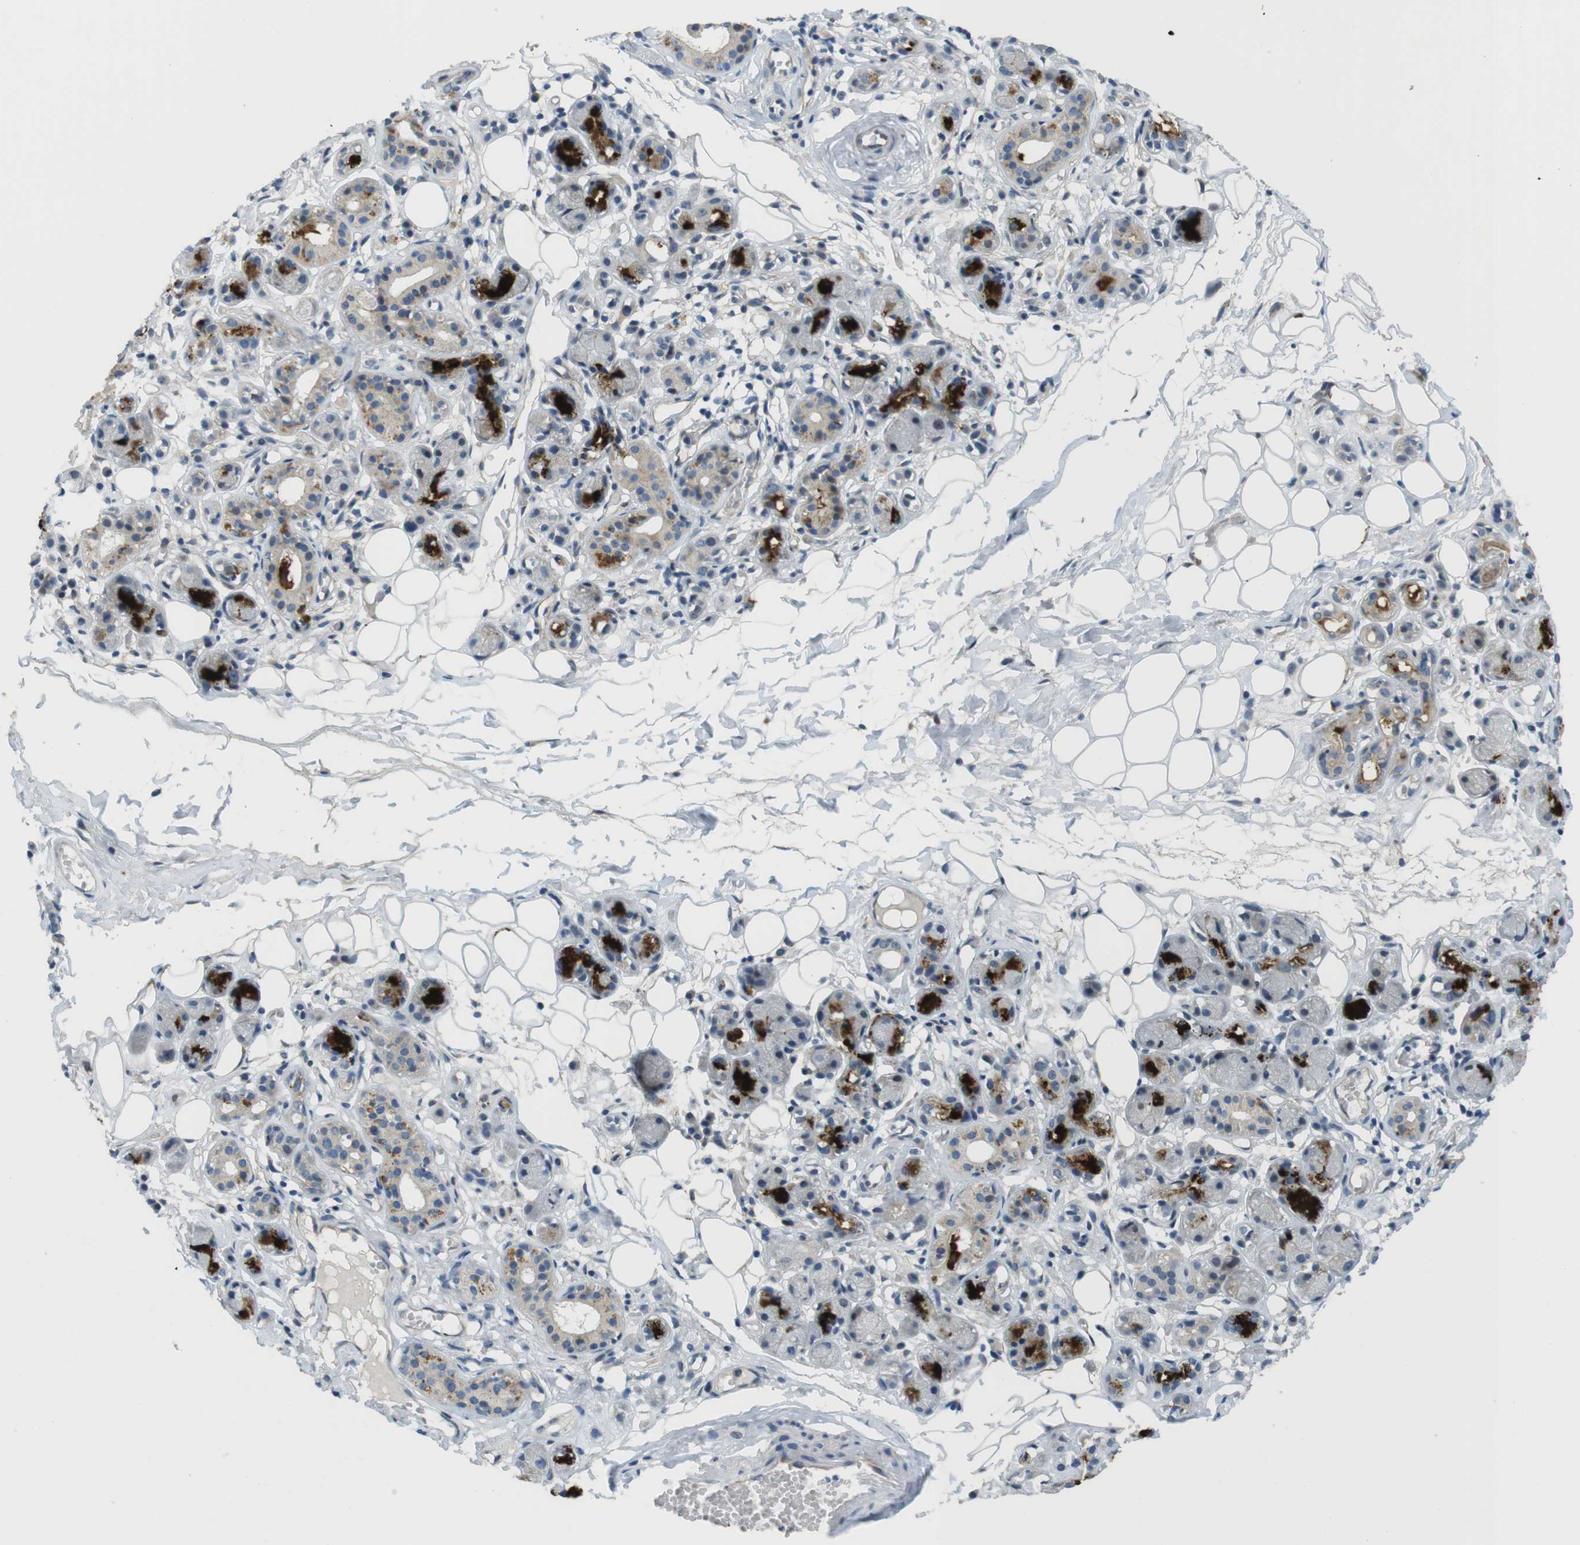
{"staining": {"intensity": "weak", "quantity": "25%-75%", "location": "cytoplasmic/membranous"}, "tissue": "adipose tissue", "cell_type": "Adipocytes", "image_type": "normal", "snomed": [{"axis": "morphology", "description": "Normal tissue, NOS"}, {"axis": "morphology", "description": "Inflammation, NOS"}, {"axis": "topography", "description": "Vascular tissue"}, {"axis": "topography", "description": "Salivary gland"}], "caption": "Protein staining of normal adipose tissue exhibits weak cytoplasmic/membranous staining in approximately 25%-75% of adipocytes.", "gene": "ABHD15", "patient": {"sex": "female", "age": 75}}